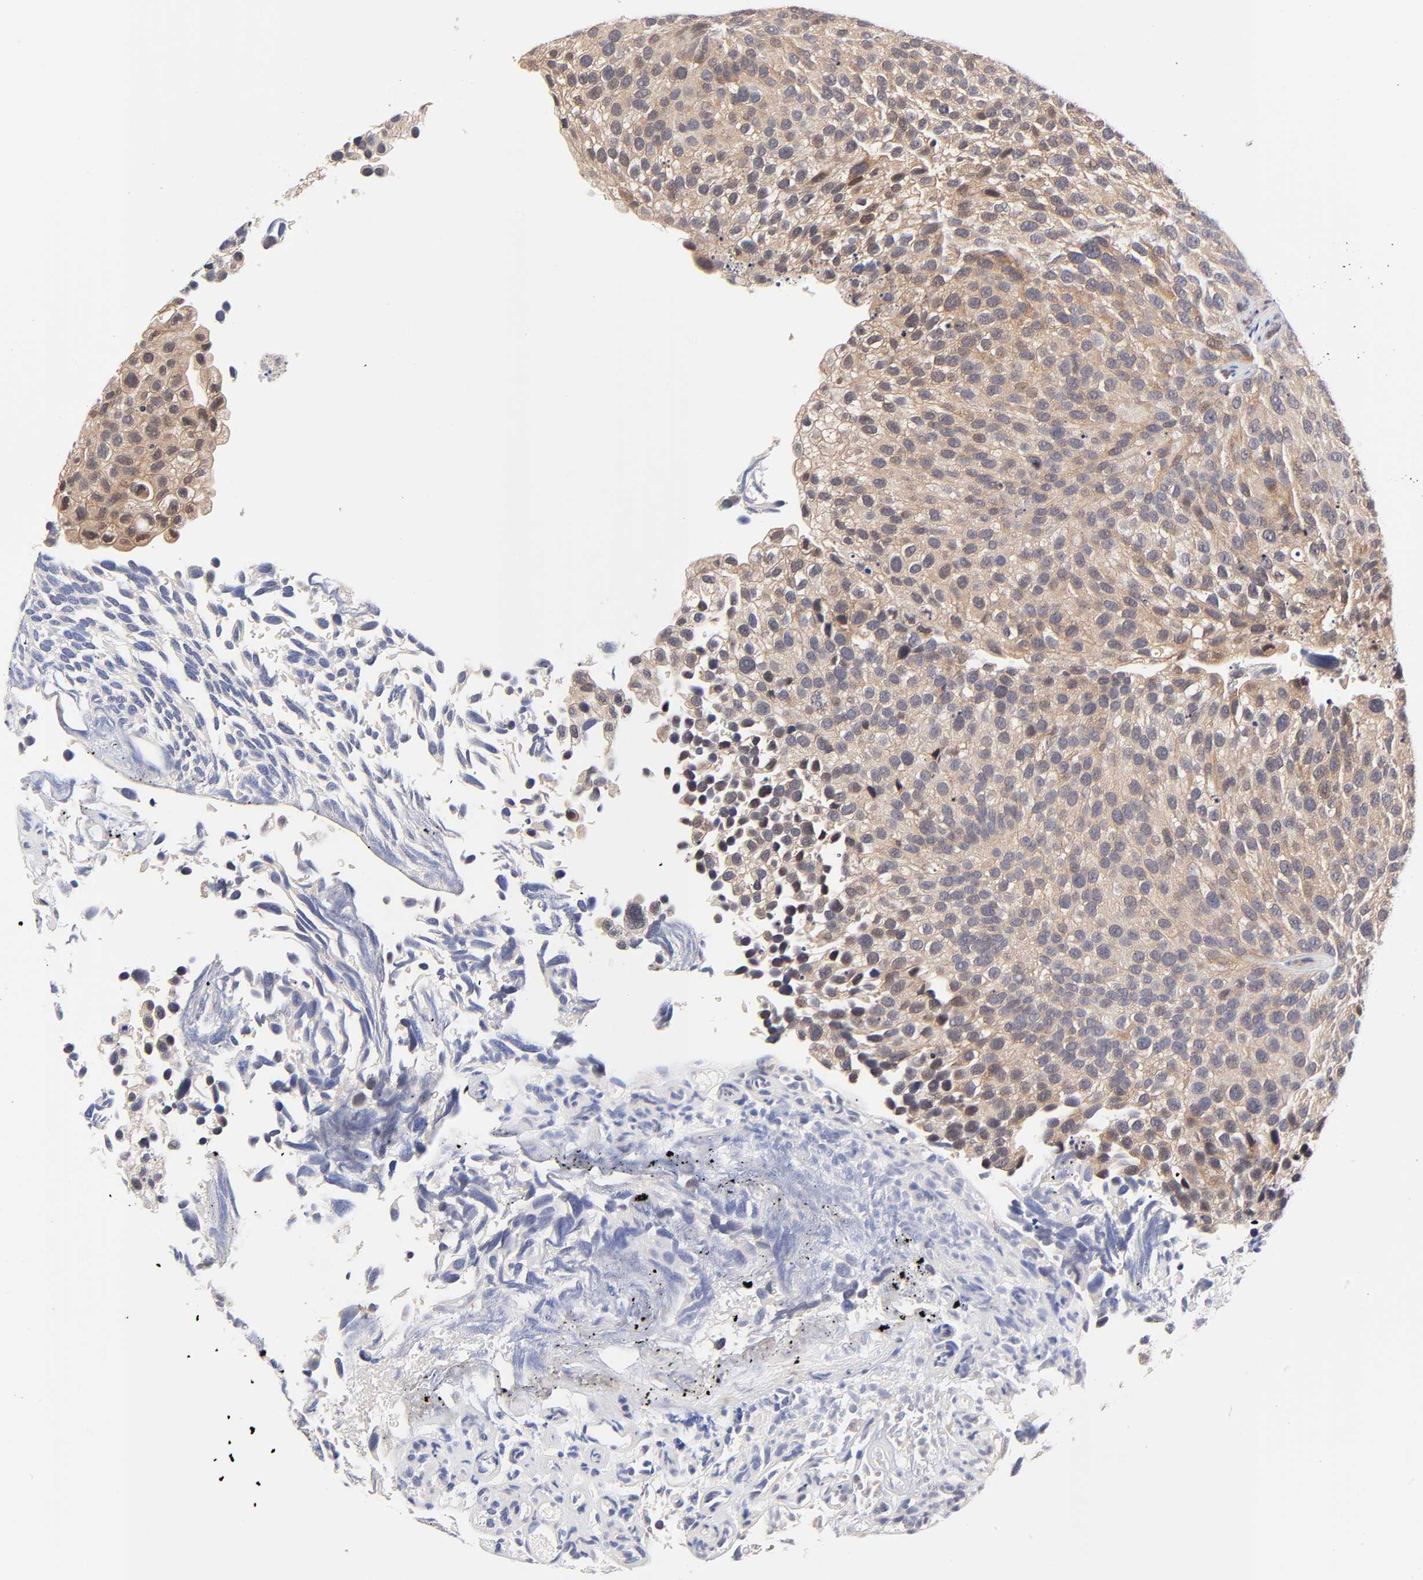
{"staining": {"intensity": "moderate", "quantity": ">75%", "location": "cytoplasmic/membranous"}, "tissue": "urothelial cancer", "cell_type": "Tumor cells", "image_type": "cancer", "snomed": [{"axis": "morphology", "description": "Urothelial carcinoma, High grade"}, {"axis": "topography", "description": "Urinary bladder"}], "caption": "IHC of urothelial carcinoma (high-grade) exhibits medium levels of moderate cytoplasmic/membranous staining in approximately >75% of tumor cells.", "gene": "TXNL1", "patient": {"sex": "male", "age": 72}}